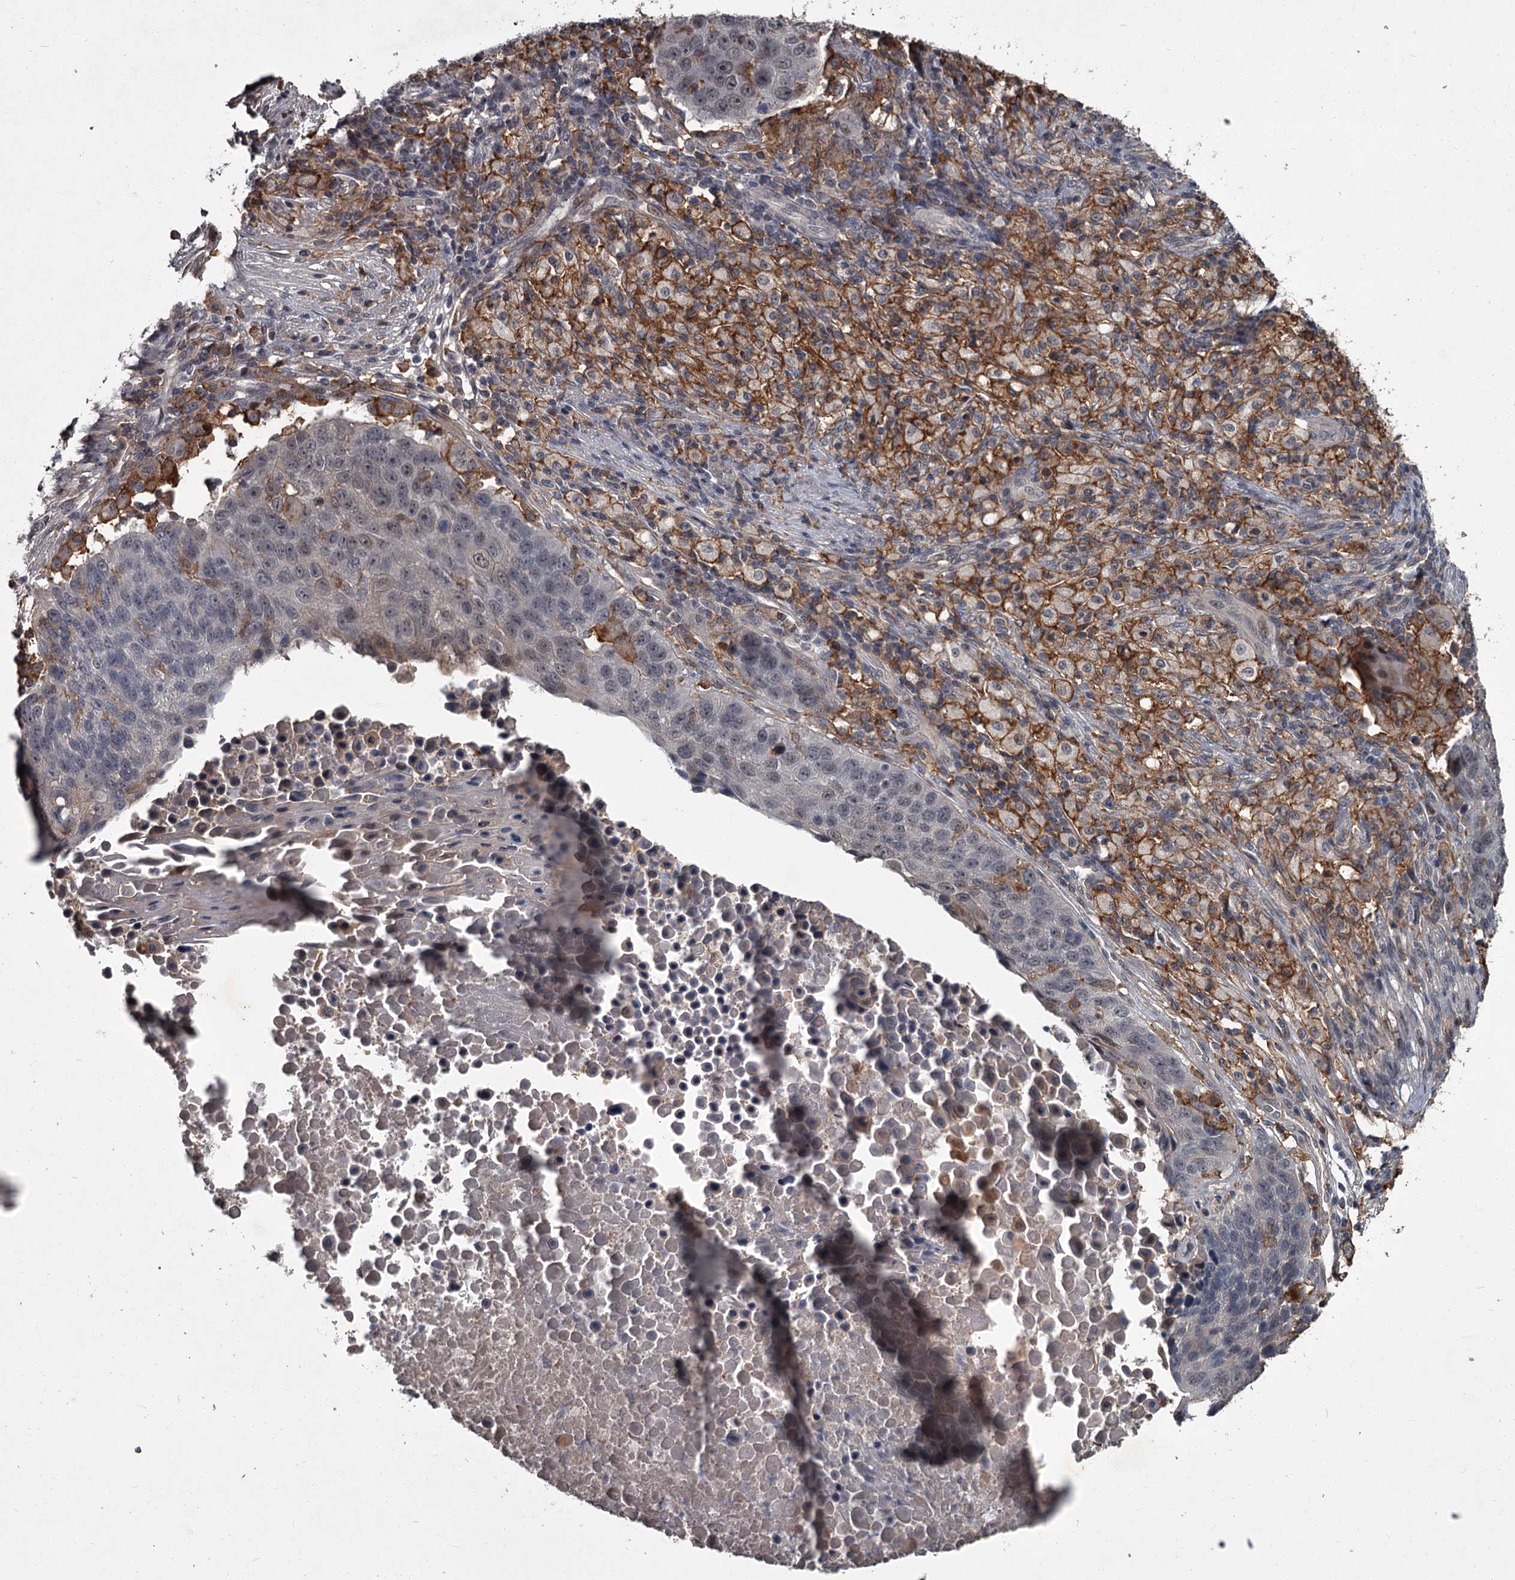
{"staining": {"intensity": "weak", "quantity": "<25%", "location": "nuclear"}, "tissue": "lung cancer", "cell_type": "Tumor cells", "image_type": "cancer", "snomed": [{"axis": "morphology", "description": "Normal tissue, NOS"}, {"axis": "morphology", "description": "Squamous cell carcinoma, NOS"}, {"axis": "topography", "description": "Lymph node"}, {"axis": "topography", "description": "Lung"}], "caption": "Protein analysis of squamous cell carcinoma (lung) shows no significant positivity in tumor cells.", "gene": "FLVCR2", "patient": {"sex": "male", "age": 66}}